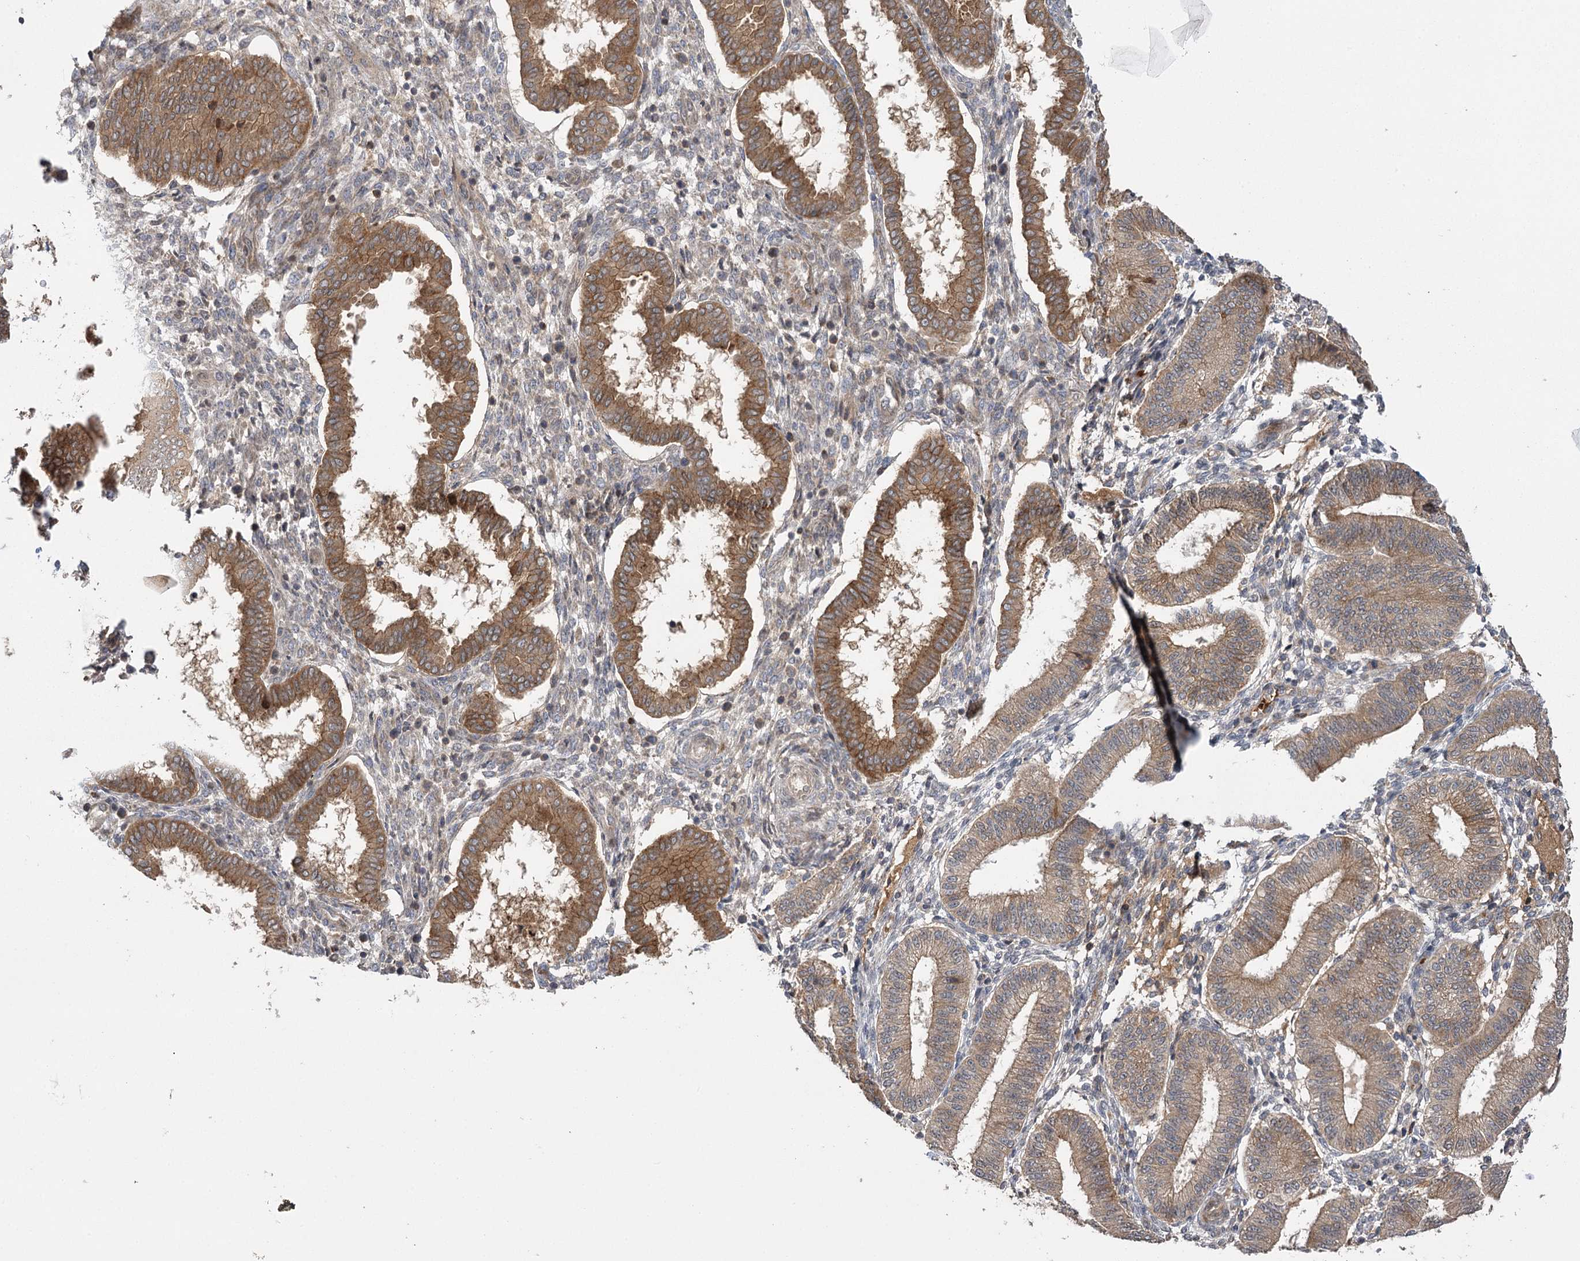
{"staining": {"intensity": "negative", "quantity": "none", "location": "none"}, "tissue": "endometrium", "cell_type": "Cells in endometrial stroma", "image_type": "normal", "snomed": [{"axis": "morphology", "description": "Normal tissue, NOS"}, {"axis": "topography", "description": "Endometrium"}], "caption": "Cells in endometrial stroma show no significant protein expression in unremarkable endometrium. (DAB immunohistochemistry with hematoxylin counter stain).", "gene": "KCNN2", "patient": {"sex": "female", "age": 24}}